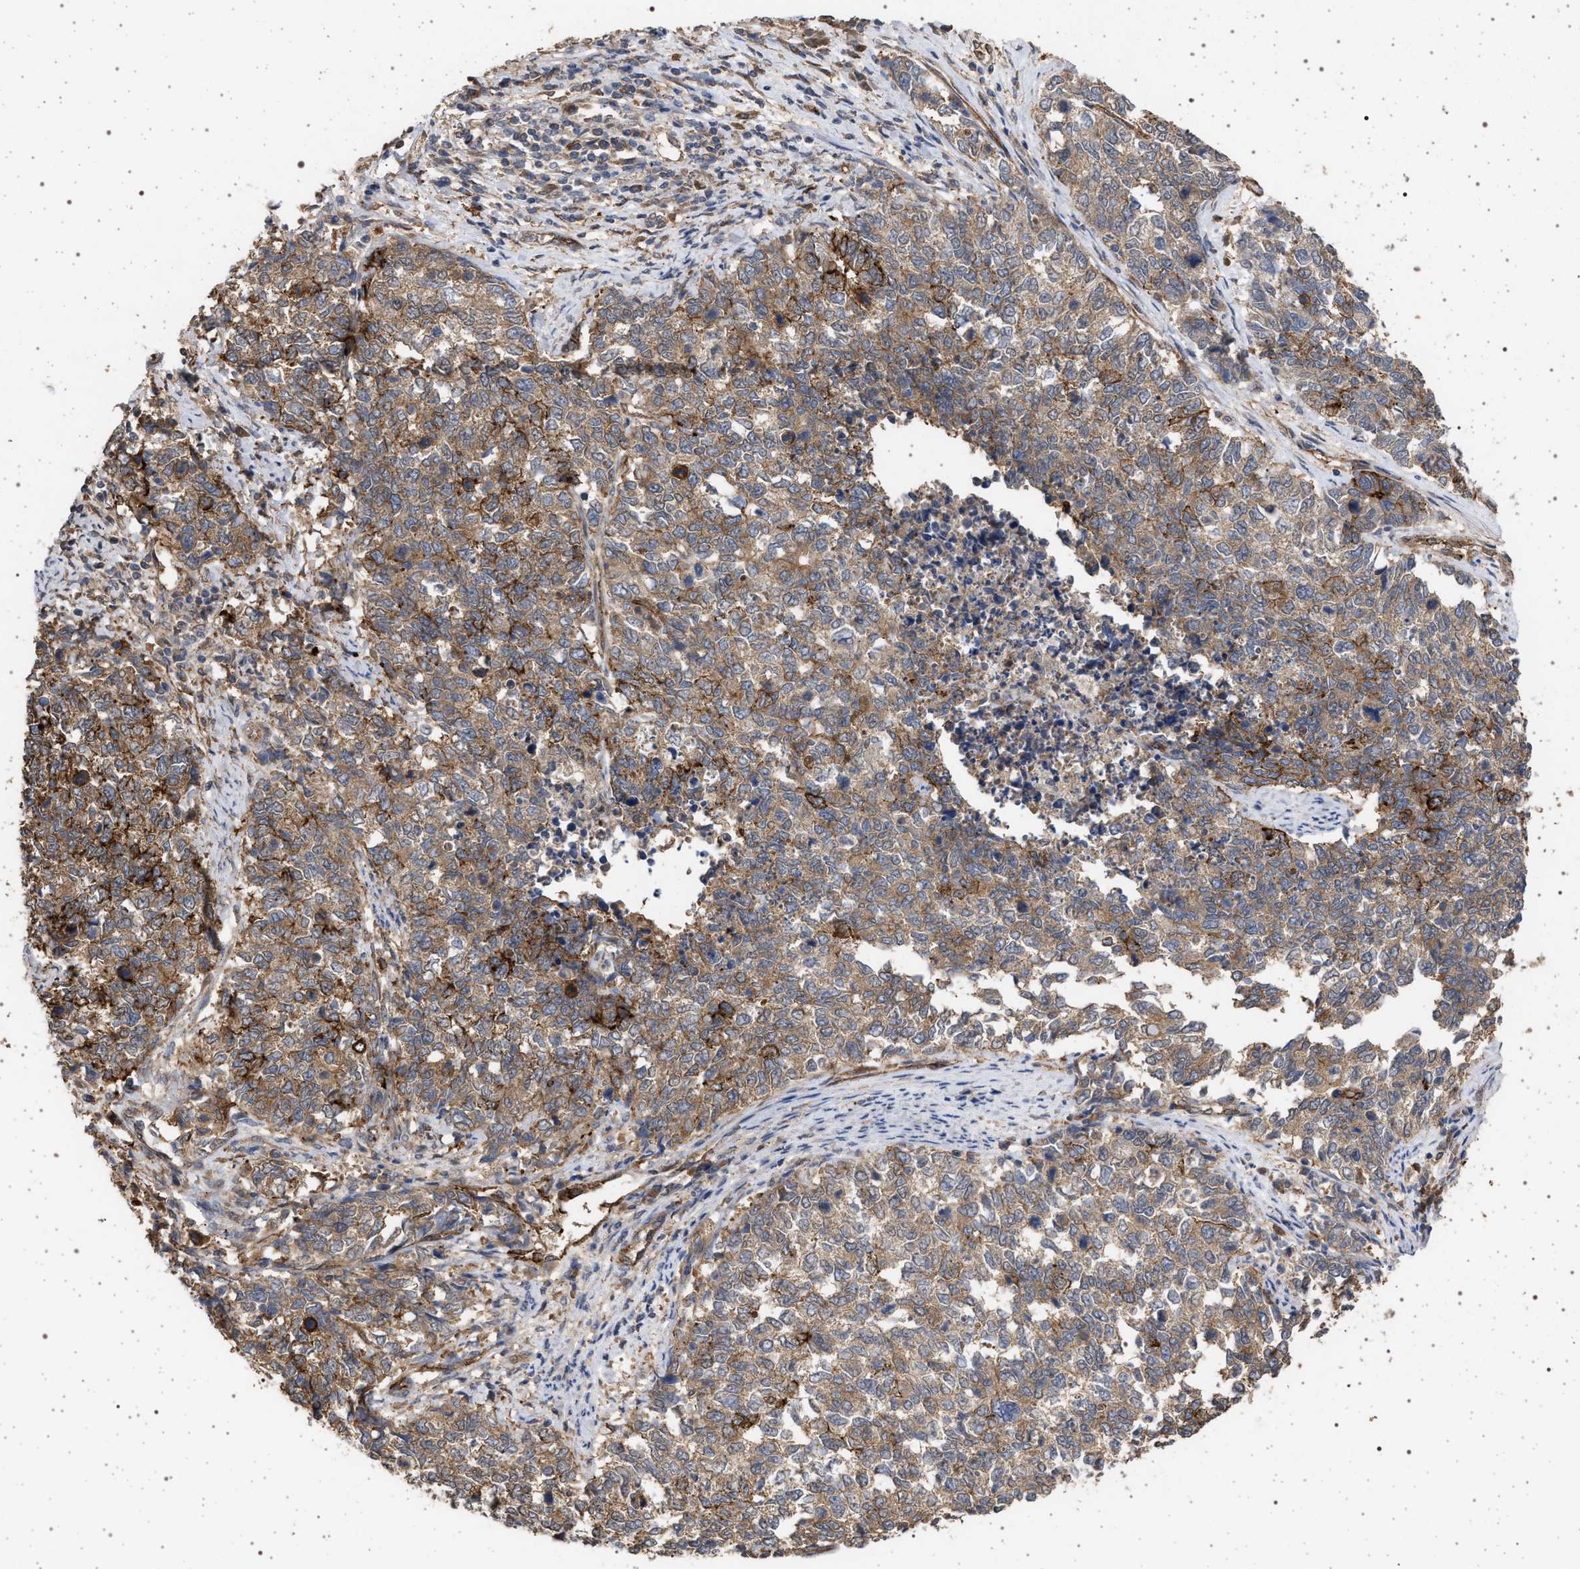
{"staining": {"intensity": "moderate", "quantity": ">75%", "location": "cytoplasmic/membranous"}, "tissue": "cervical cancer", "cell_type": "Tumor cells", "image_type": "cancer", "snomed": [{"axis": "morphology", "description": "Squamous cell carcinoma, NOS"}, {"axis": "topography", "description": "Cervix"}], "caption": "Protein expression analysis of human squamous cell carcinoma (cervical) reveals moderate cytoplasmic/membranous positivity in approximately >75% of tumor cells. (DAB IHC with brightfield microscopy, high magnification).", "gene": "IFT20", "patient": {"sex": "female", "age": 63}}